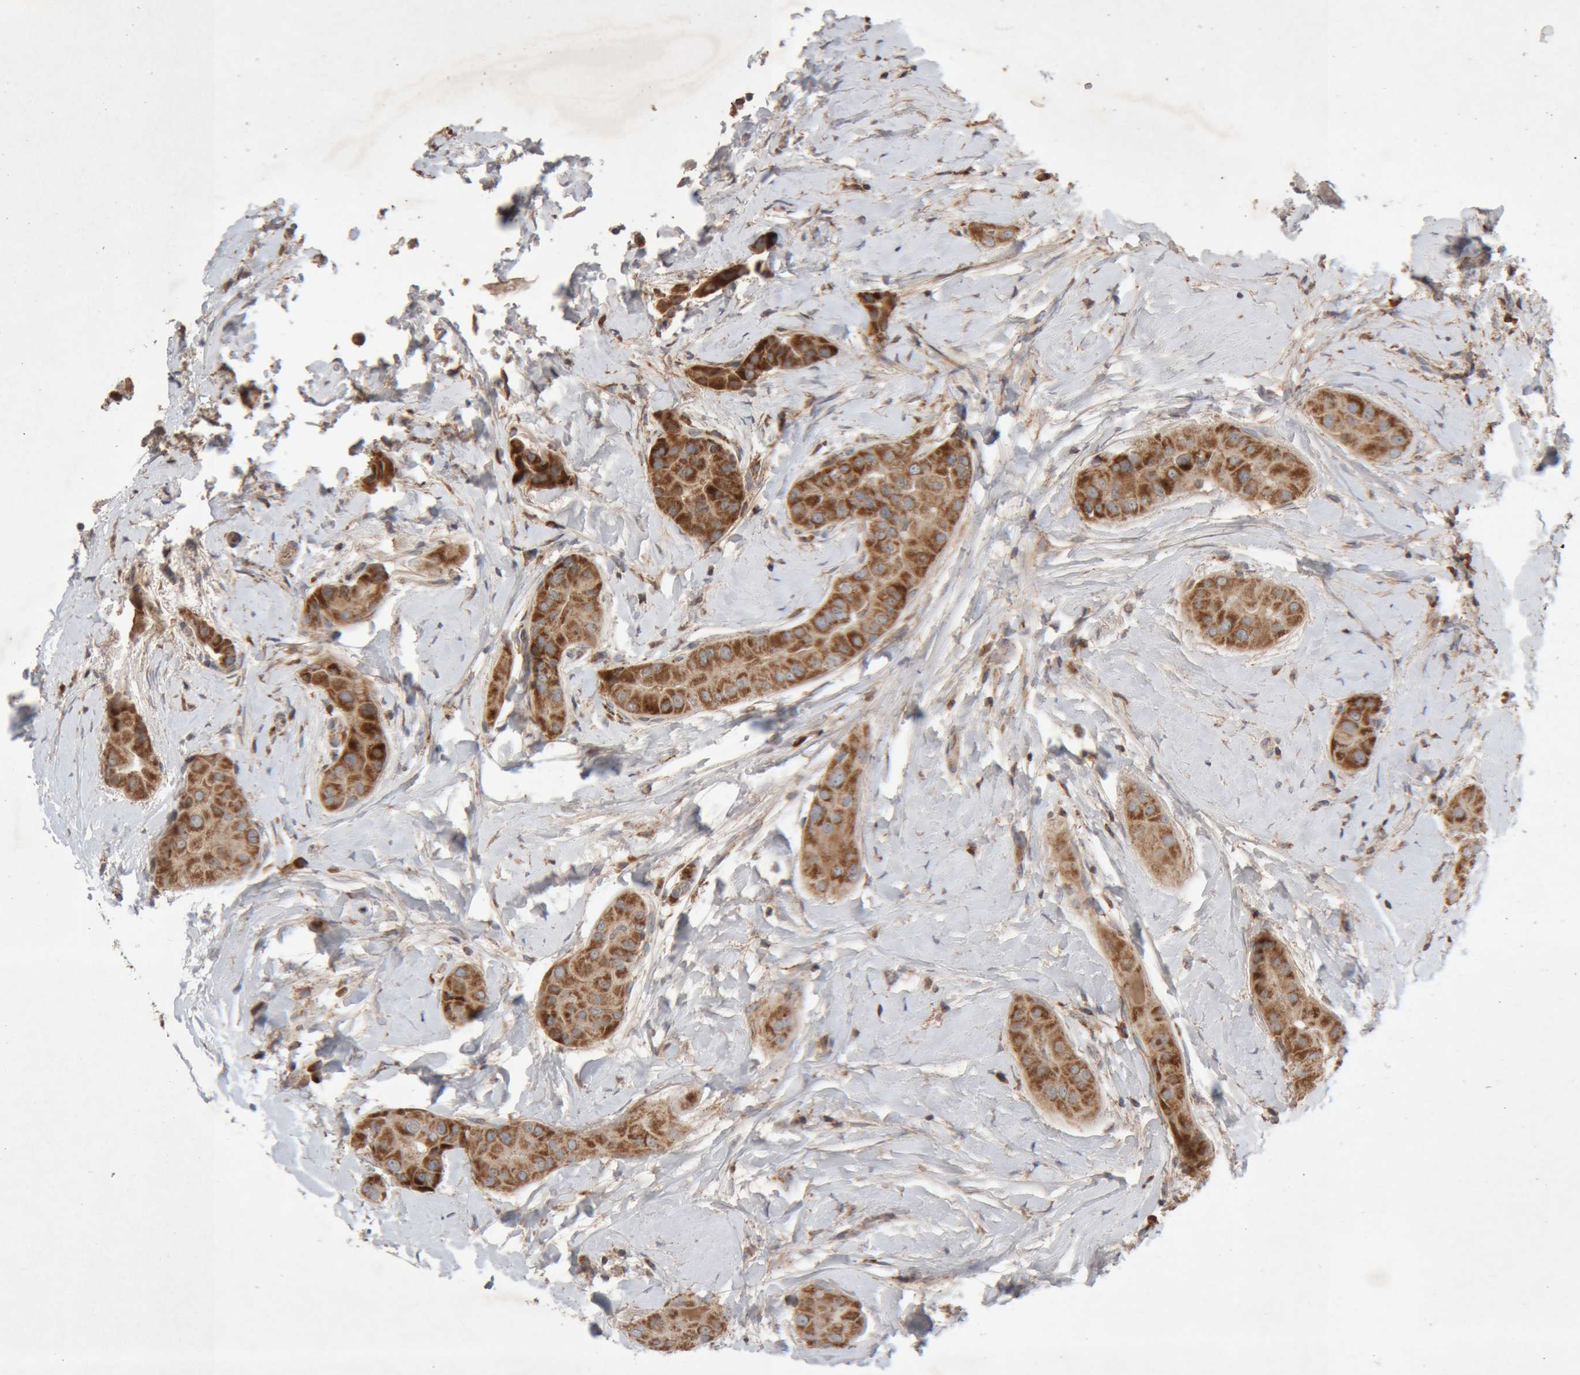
{"staining": {"intensity": "strong", "quantity": ">75%", "location": "cytoplasmic/membranous"}, "tissue": "thyroid cancer", "cell_type": "Tumor cells", "image_type": "cancer", "snomed": [{"axis": "morphology", "description": "Papillary adenocarcinoma, NOS"}, {"axis": "topography", "description": "Thyroid gland"}], "caption": "Immunohistochemistry of human thyroid cancer displays high levels of strong cytoplasmic/membranous positivity in approximately >75% of tumor cells.", "gene": "KIF21B", "patient": {"sex": "male", "age": 33}}